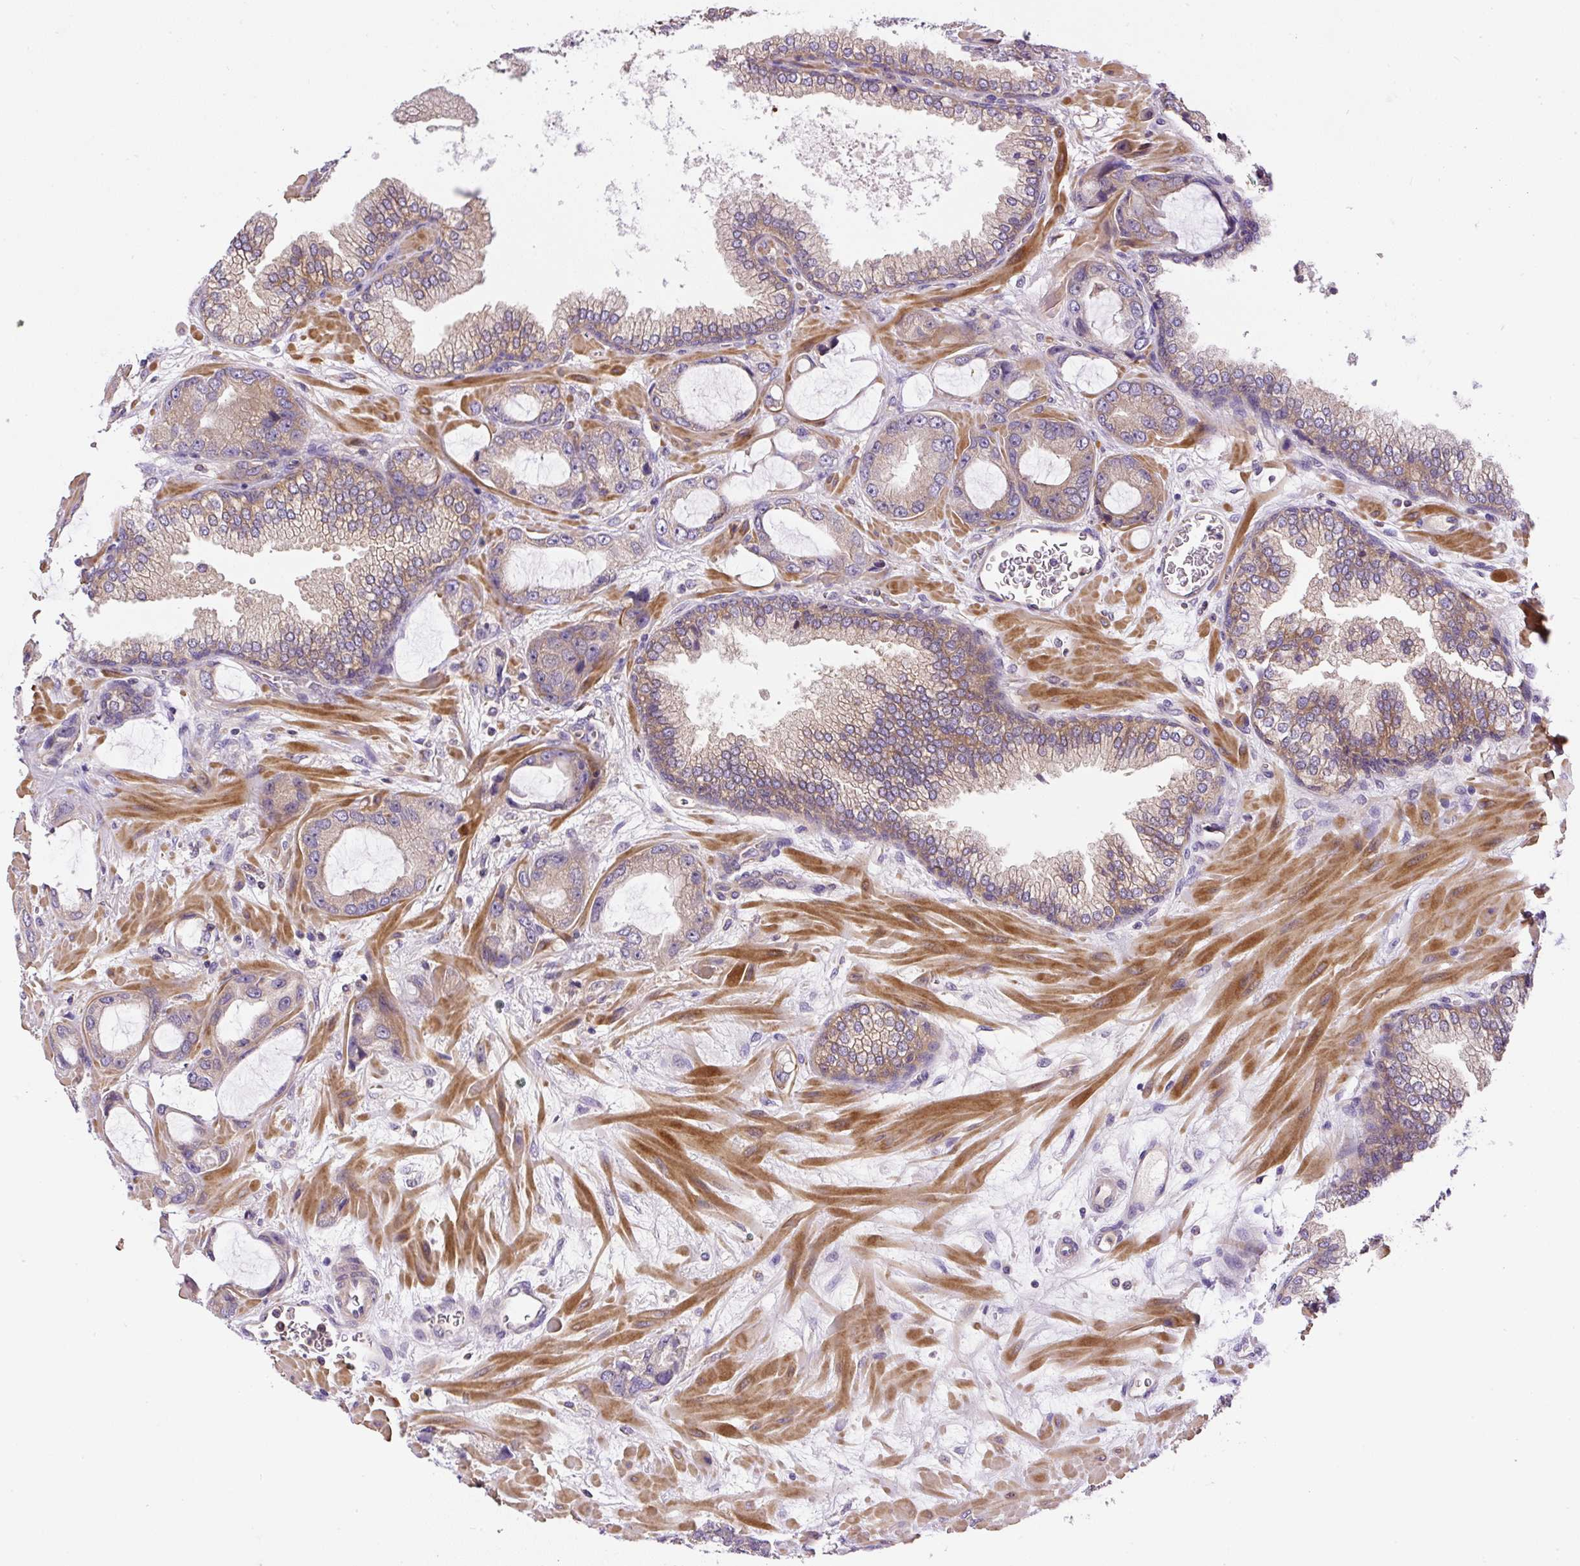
{"staining": {"intensity": "weak", "quantity": ">75%", "location": "cytoplasmic/membranous"}, "tissue": "prostate cancer", "cell_type": "Tumor cells", "image_type": "cancer", "snomed": [{"axis": "morphology", "description": "Adenocarcinoma, High grade"}, {"axis": "topography", "description": "Prostate"}], "caption": "A high-resolution photomicrograph shows immunohistochemistry staining of high-grade adenocarcinoma (prostate), which demonstrates weak cytoplasmic/membranous expression in approximately >75% of tumor cells.", "gene": "CCDC28A", "patient": {"sex": "male", "age": 68}}